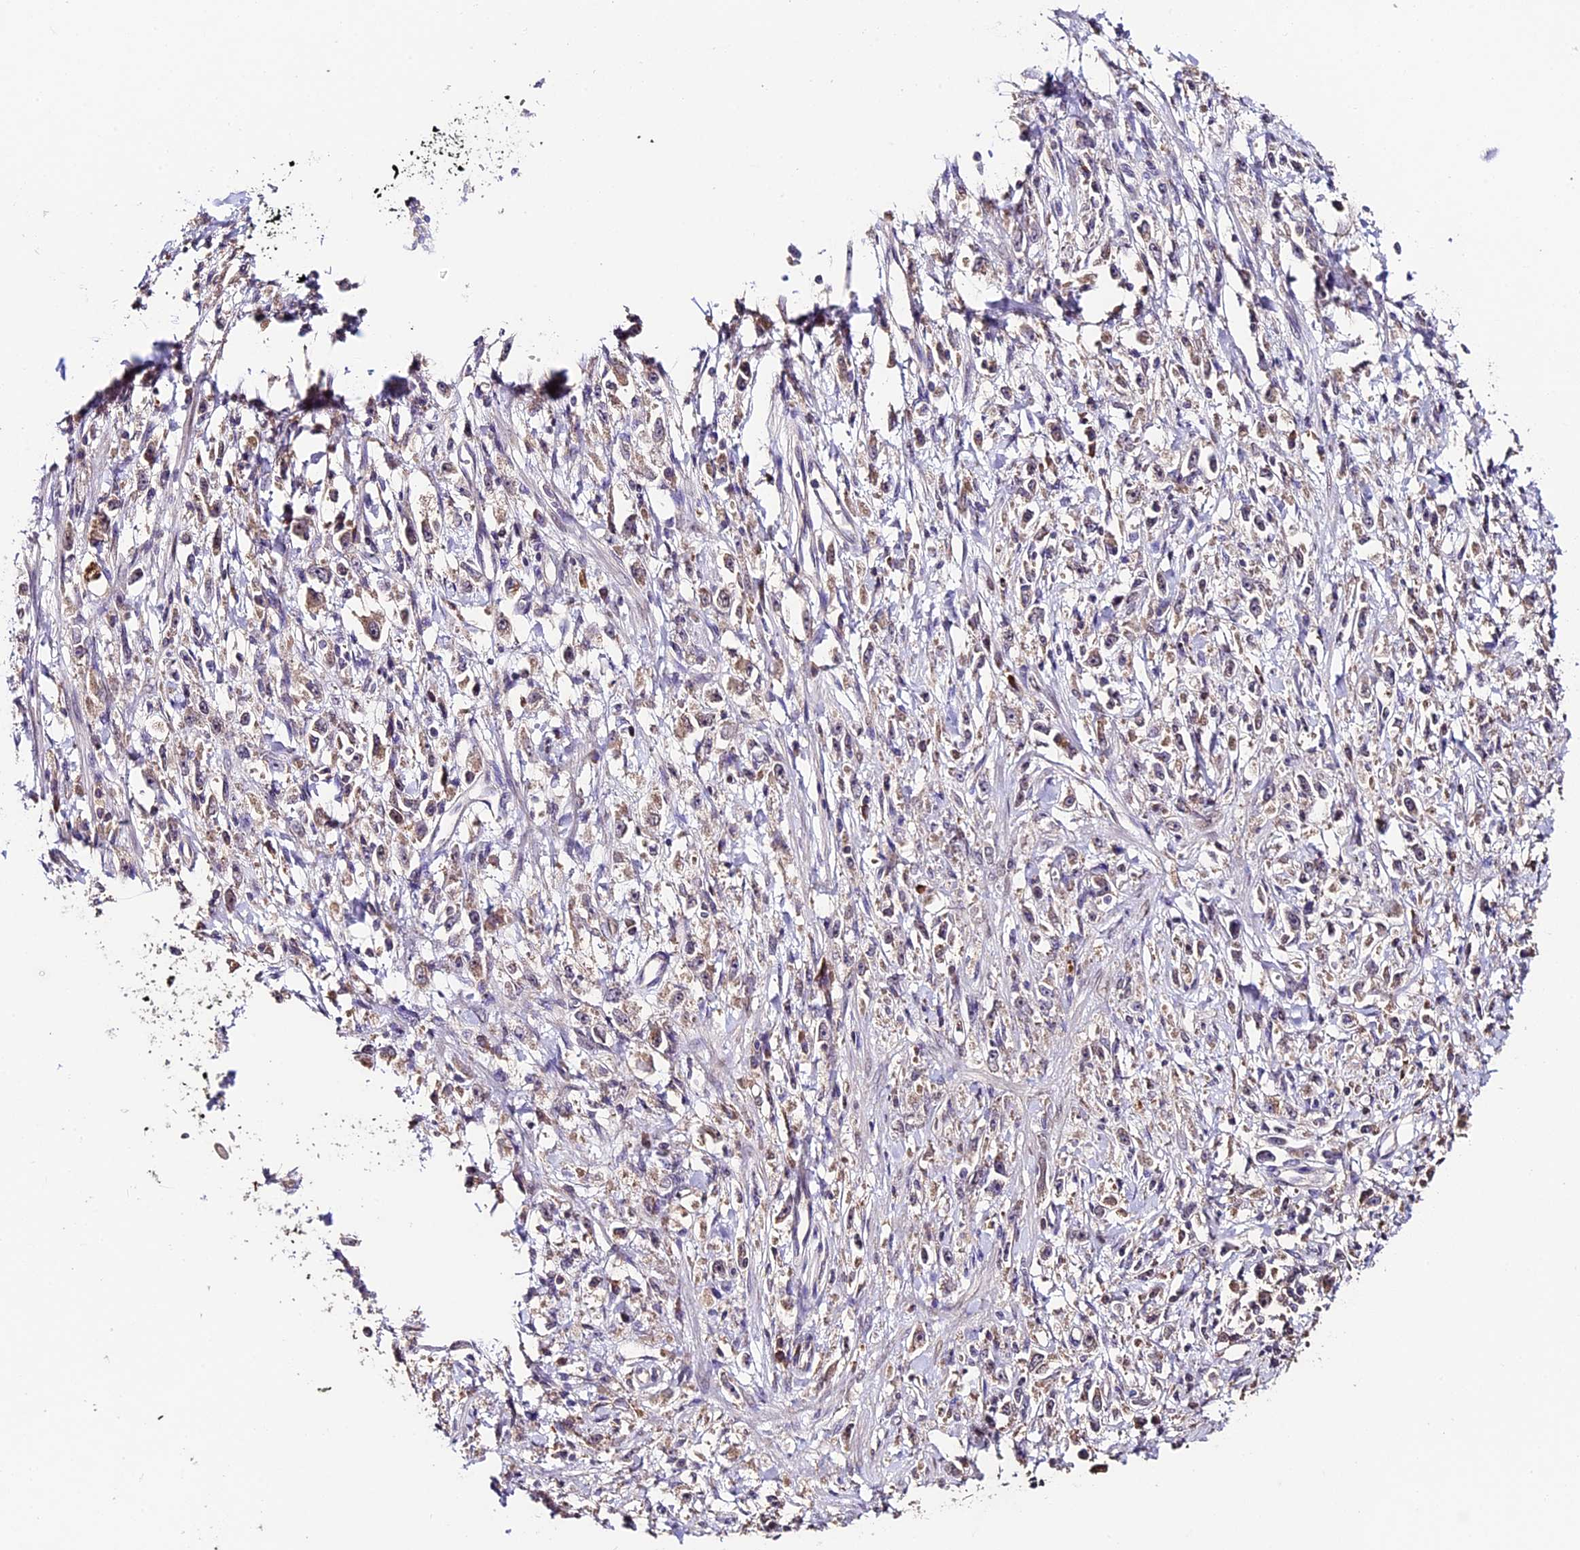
{"staining": {"intensity": "weak", "quantity": "25%-75%", "location": "cytoplasmic/membranous"}, "tissue": "stomach cancer", "cell_type": "Tumor cells", "image_type": "cancer", "snomed": [{"axis": "morphology", "description": "Adenocarcinoma, NOS"}, {"axis": "topography", "description": "Stomach"}], "caption": "Weak cytoplasmic/membranous expression is present in approximately 25%-75% of tumor cells in stomach cancer (adenocarcinoma). (DAB (3,3'-diaminobenzidine) IHC, brown staining for protein, blue staining for nuclei).", "gene": "SBNO2", "patient": {"sex": "female", "age": 59}}